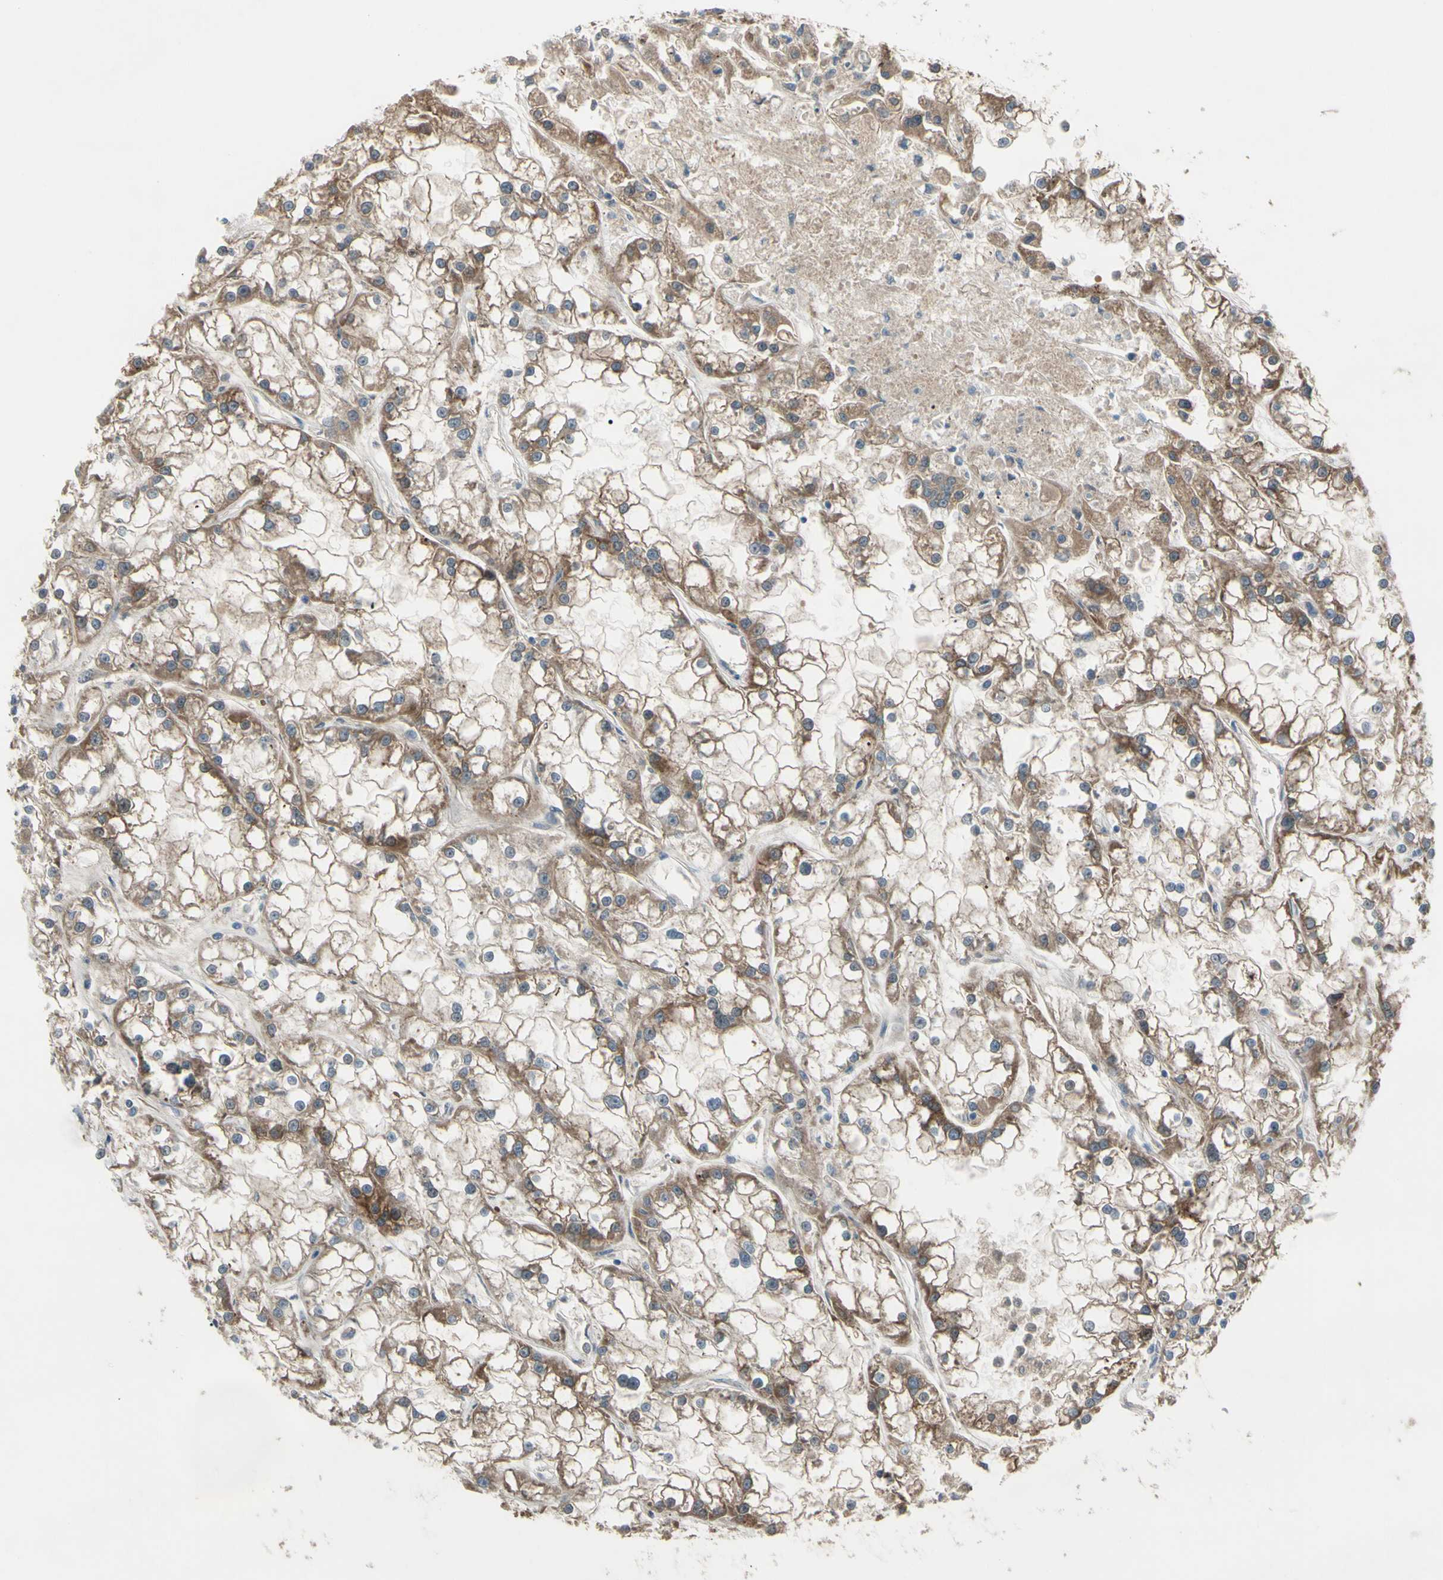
{"staining": {"intensity": "moderate", "quantity": ">75%", "location": "cytoplasmic/membranous"}, "tissue": "renal cancer", "cell_type": "Tumor cells", "image_type": "cancer", "snomed": [{"axis": "morphology", "description": "Adenocarcinoma, NOS"}, {"axis": "topography", "description": "Kidney"}], "caption": "Brown immunohistochemical staining in human adenocarcinoma (renal) demonstrates moderate cytoplasmic/membranous staining in about >75% of tumor cells. The protein is shown in brown color, while the nuclei are stained blue.", "gene": "AFP", "patient": {"sex": "female", "age": 52}}